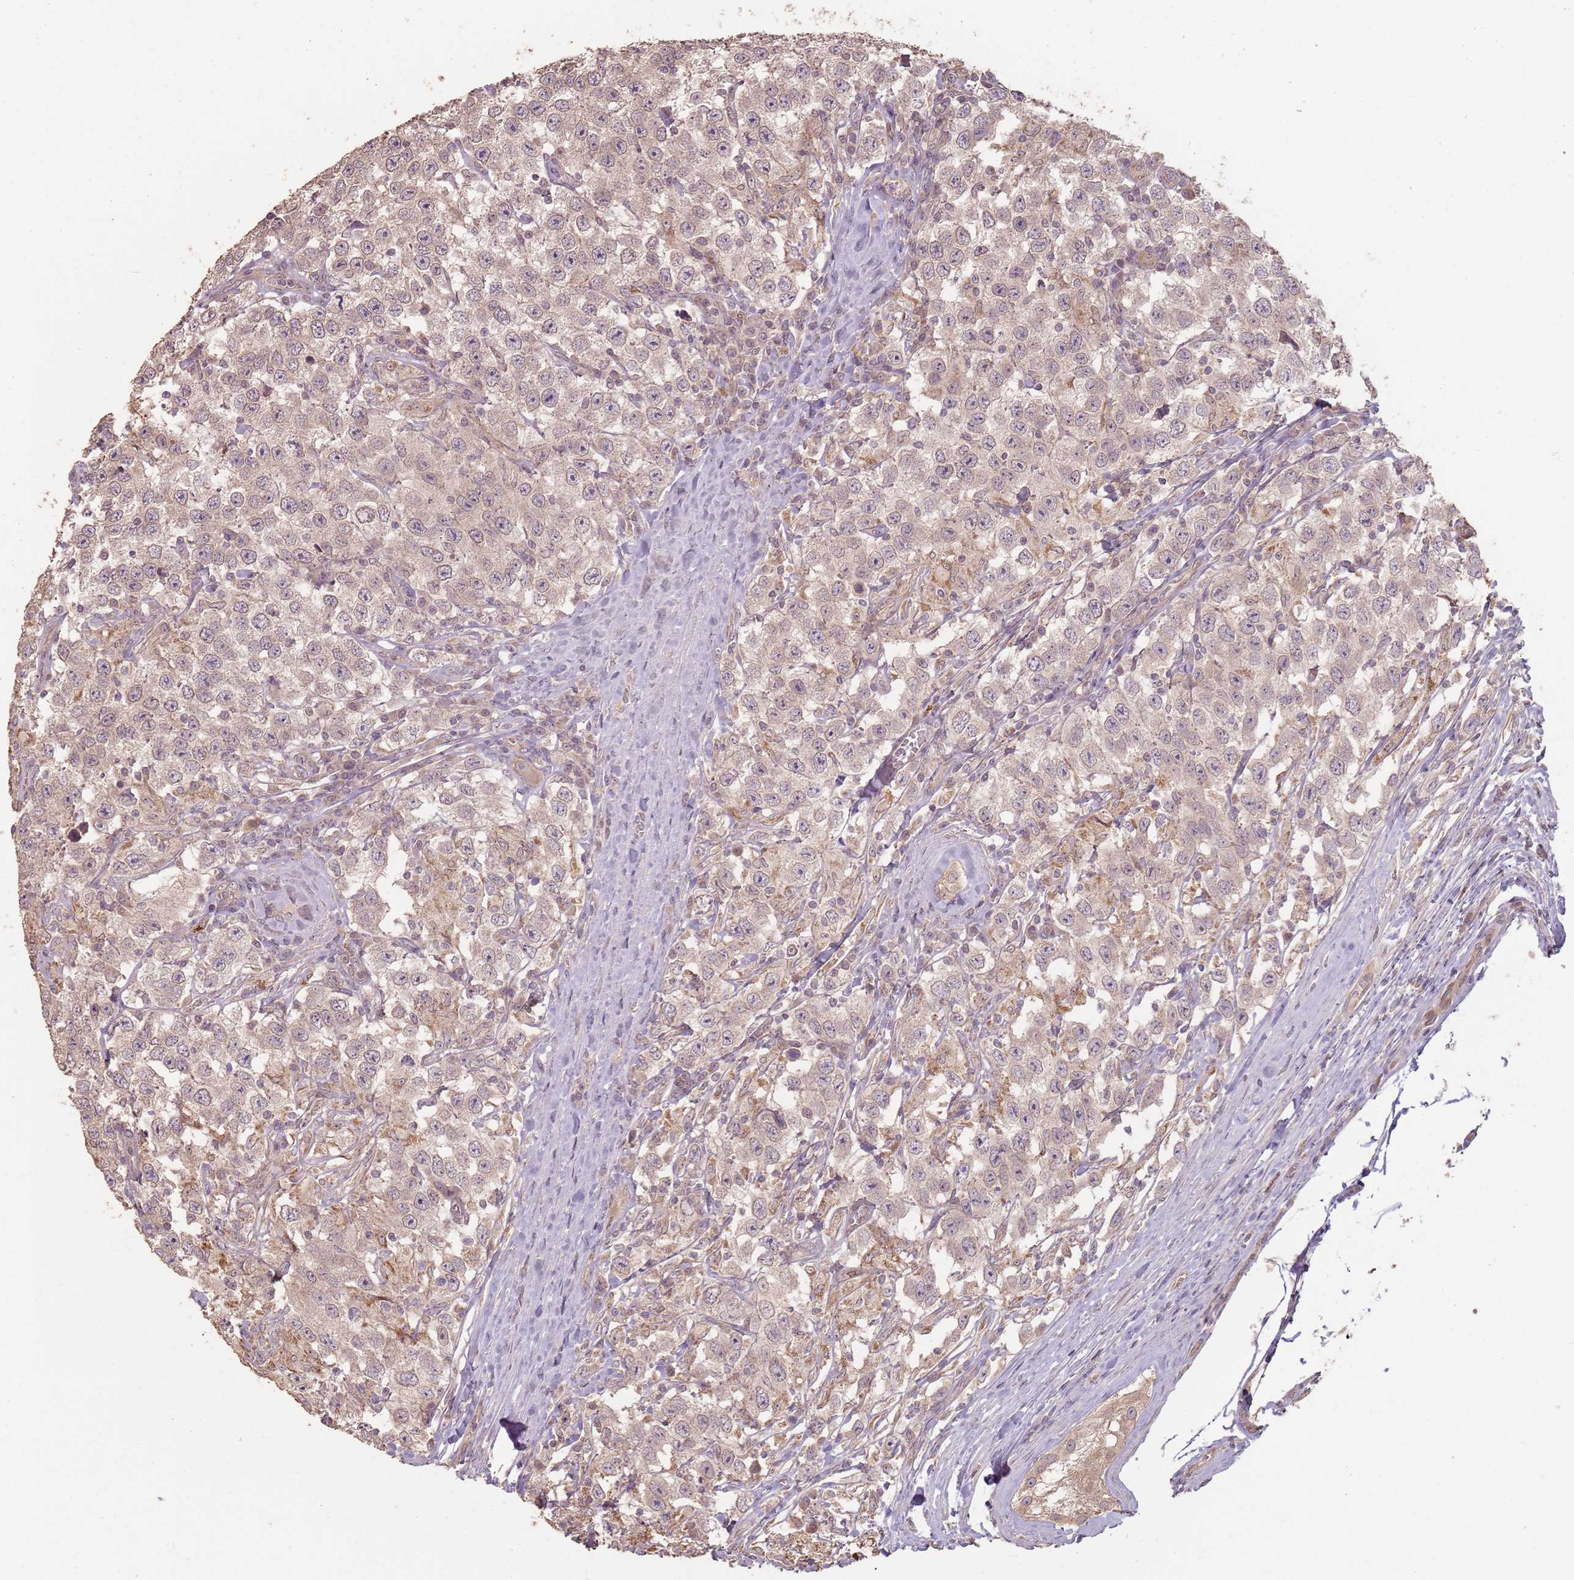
{"staining": {"intensity": "negative", "quantity": "none", "location": "none"}, "tissue": "testis cancer", "cell_type": "Tumor cells", "image_type": "cancer", "snomed": [{"axis": "morphology", "description": "Seminoma, NOS"}, {"axis": "topography", "description": "Testis"}], "caption": "DAB immunohistochemical staining of testis seminoma shows no significant staining in tumor cells.", "gene": "CCDC168", "patient": {"sex": "male", "age": 41}}